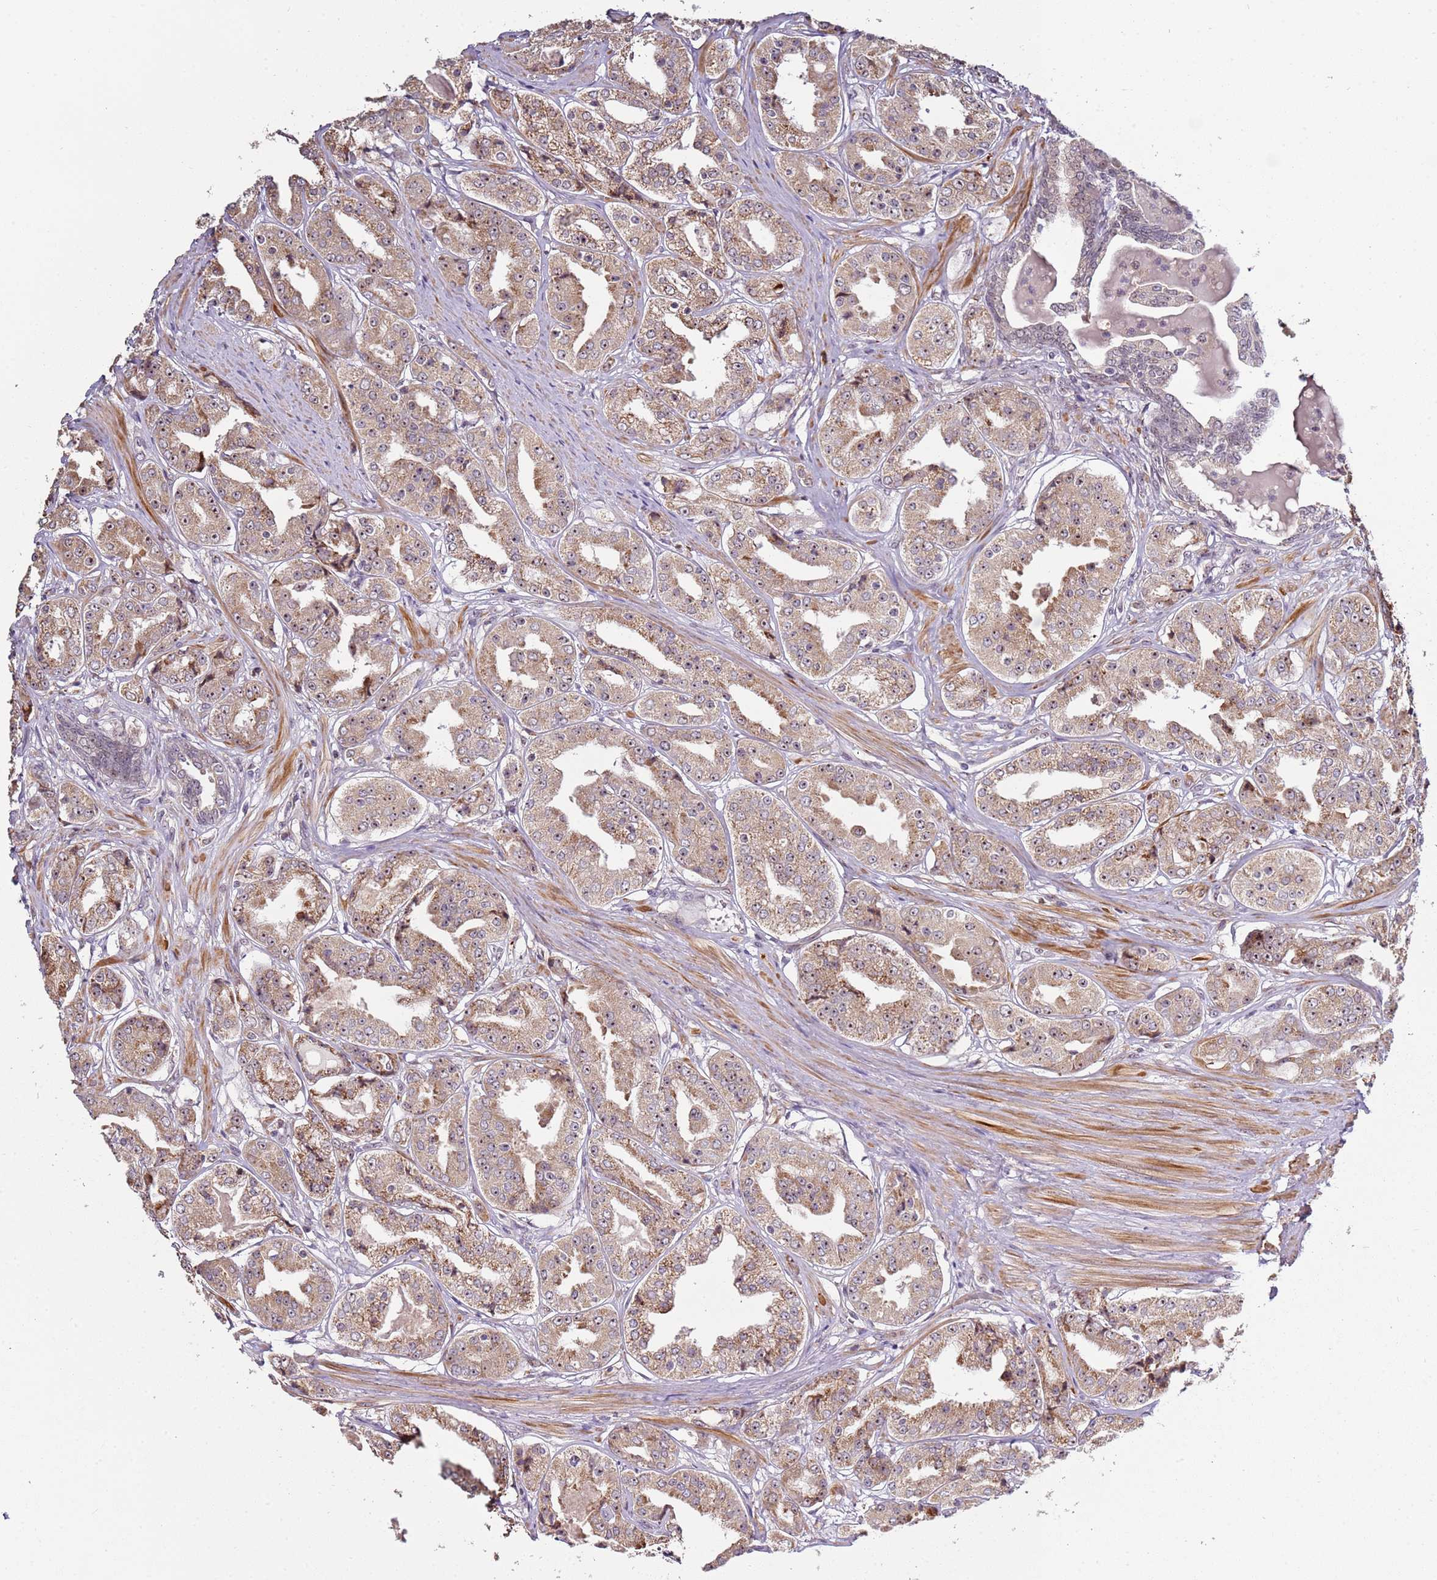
{"staining": {"intensity": "moderate", "quantity": ">75%", "location": "cytoplasmic/membranous,nuclear"}, "tissue": "prostate cancer", "cell_type": "Tumor cells", "image_type": "cancer", "snomed": [{"axis": "morphology", "description": "Adenocarcinoma, High grade"}, {"axis": "topography", "description": "Prostate"}], "caption": "An image of prostate adenocarcinoma (high-grade) stained for a protein exhibits moderate cytoplasmic/membranous and nuclear brown staining in tumor cells.", "gene": "UCMA", "patient": {"sex": "male", "age": 63}}